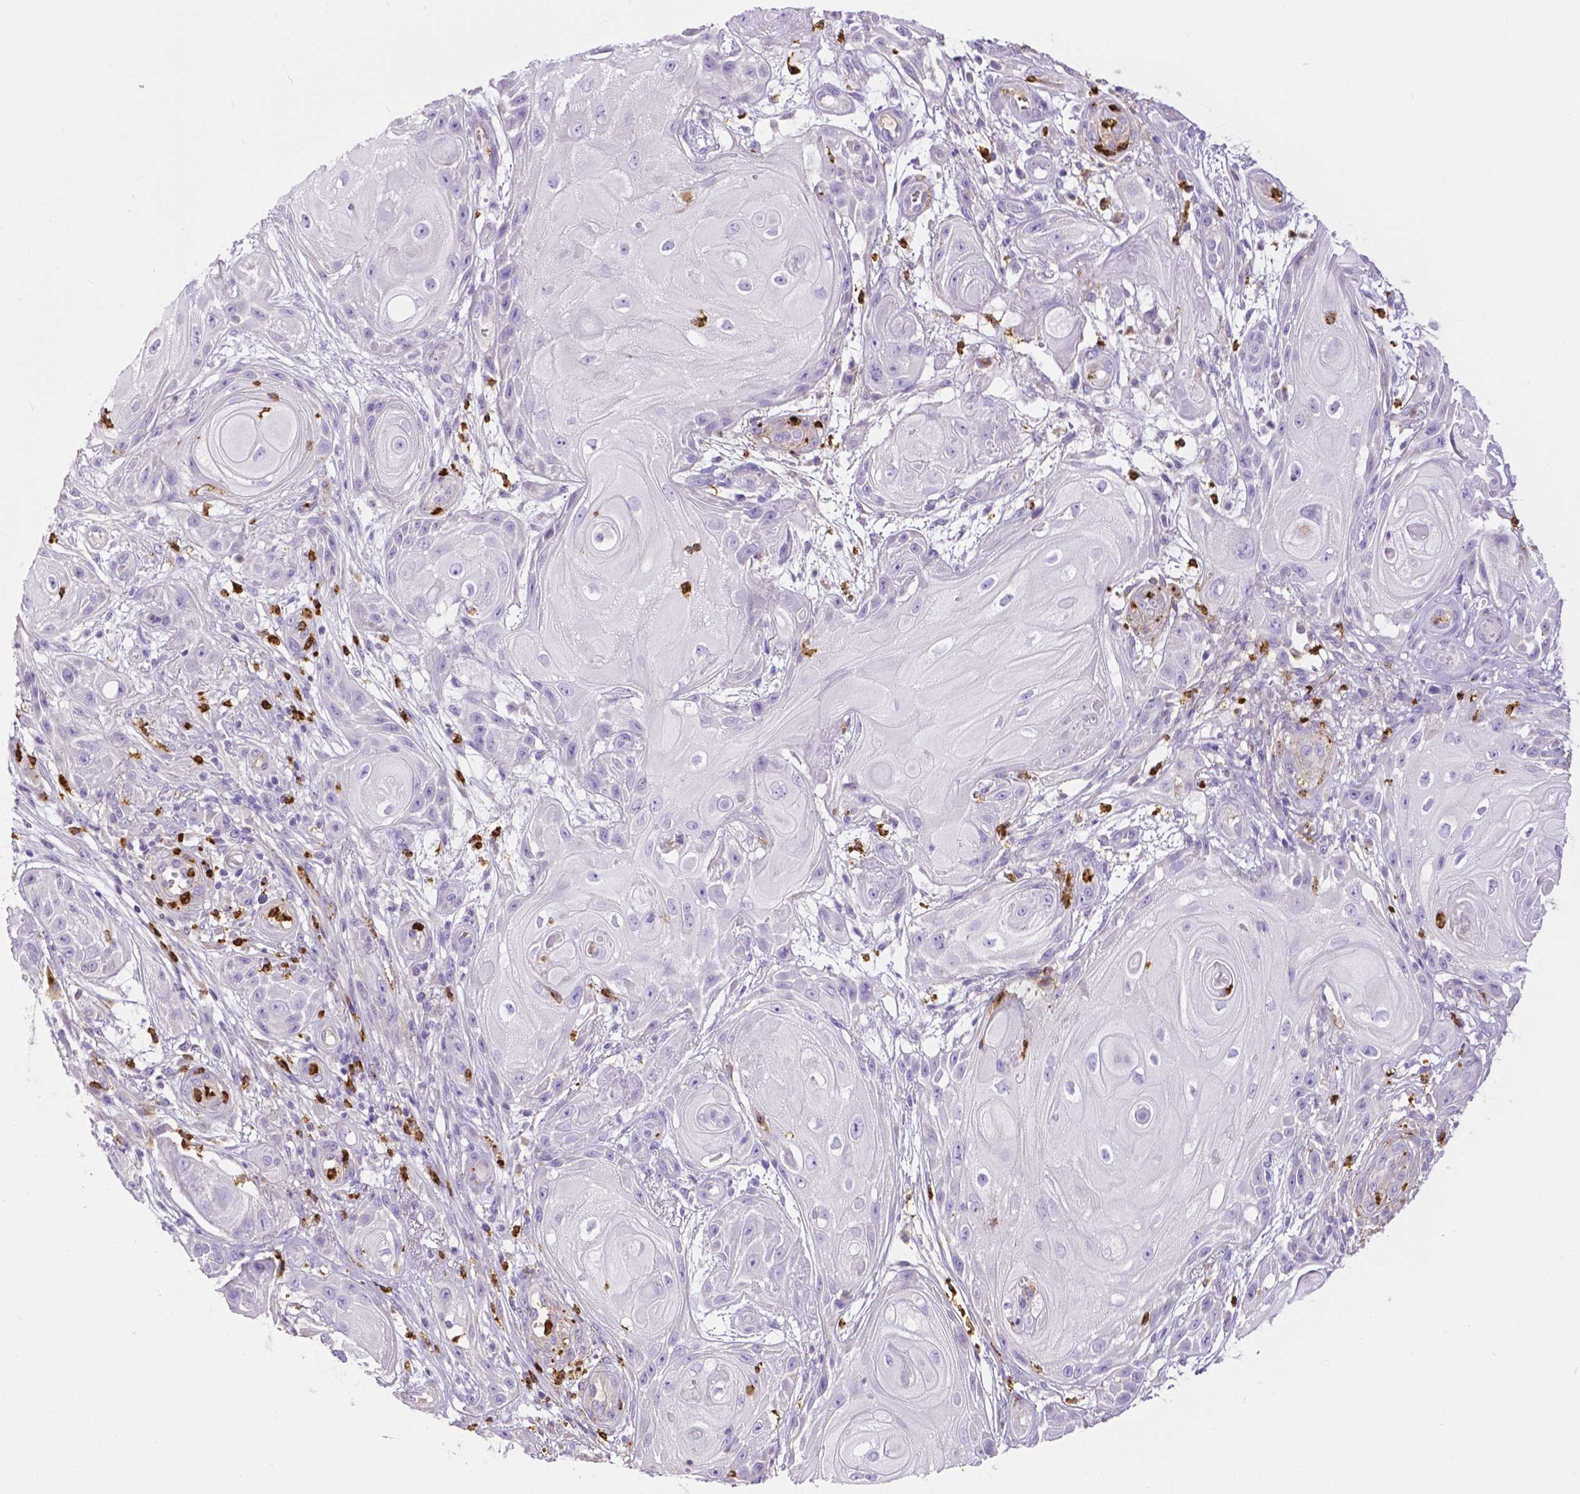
{"staining": {"intensity": "negative", "quantity": "none", "location": "none"}, "tissue": "skin cancer", "cell_type": "Tumor cells", "image_type": "cancer", "snomed": [{"axis": "morphology", "description": "Squamous cell carcinoma, NOS"}, {"axis": "topography", "description": "Skin"}], "caption": "Tumor cells are negative for brown protein staining in squamous cell carcinoma (skin).", "gene": "MMP9", "patient": {"sex": "male", "age": 62}}